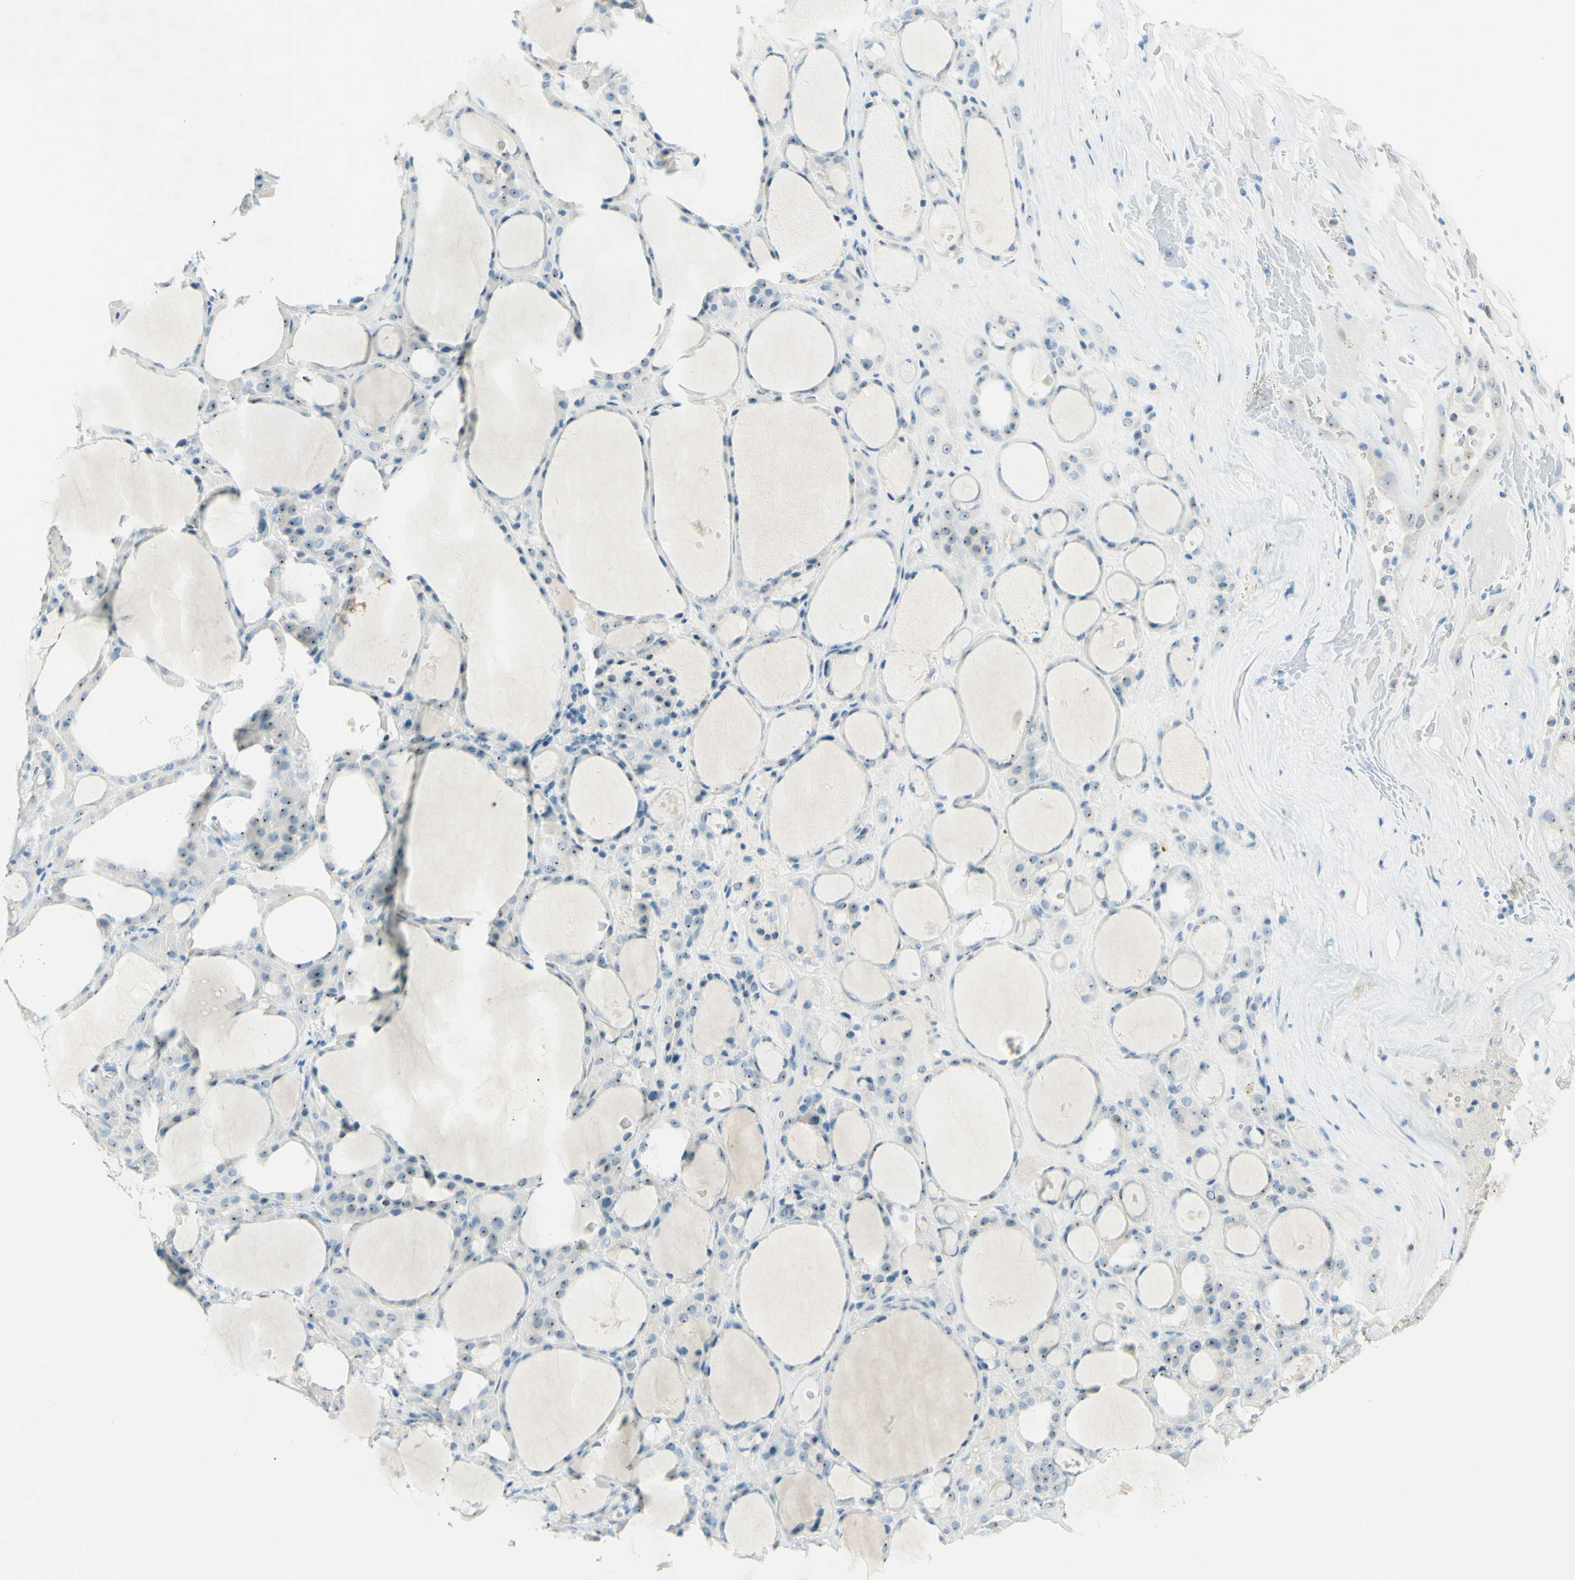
{"staining": {"intensity": "weak", "quantity": "<25%", "location": "nuclear"}, "tissue": "thyroid gland", "cell_type": "Glandular cells", "image_type": "normal", "snomed": [{"axis": "morphology", "description": "Normal tissue, NOS"}, {"axis": "morphology", "description": "Carcinoma, NOS"}, {"axis": "topography", "description": "Thyroid gland"}], "caption": "IHC of normal human thyroid gland demonstrates no staining in glandular cells. (DAB IHC with hematoxylin counter stain).", "gene": "FMR1NB", "patient": {"sex": "female", "age": 86}}